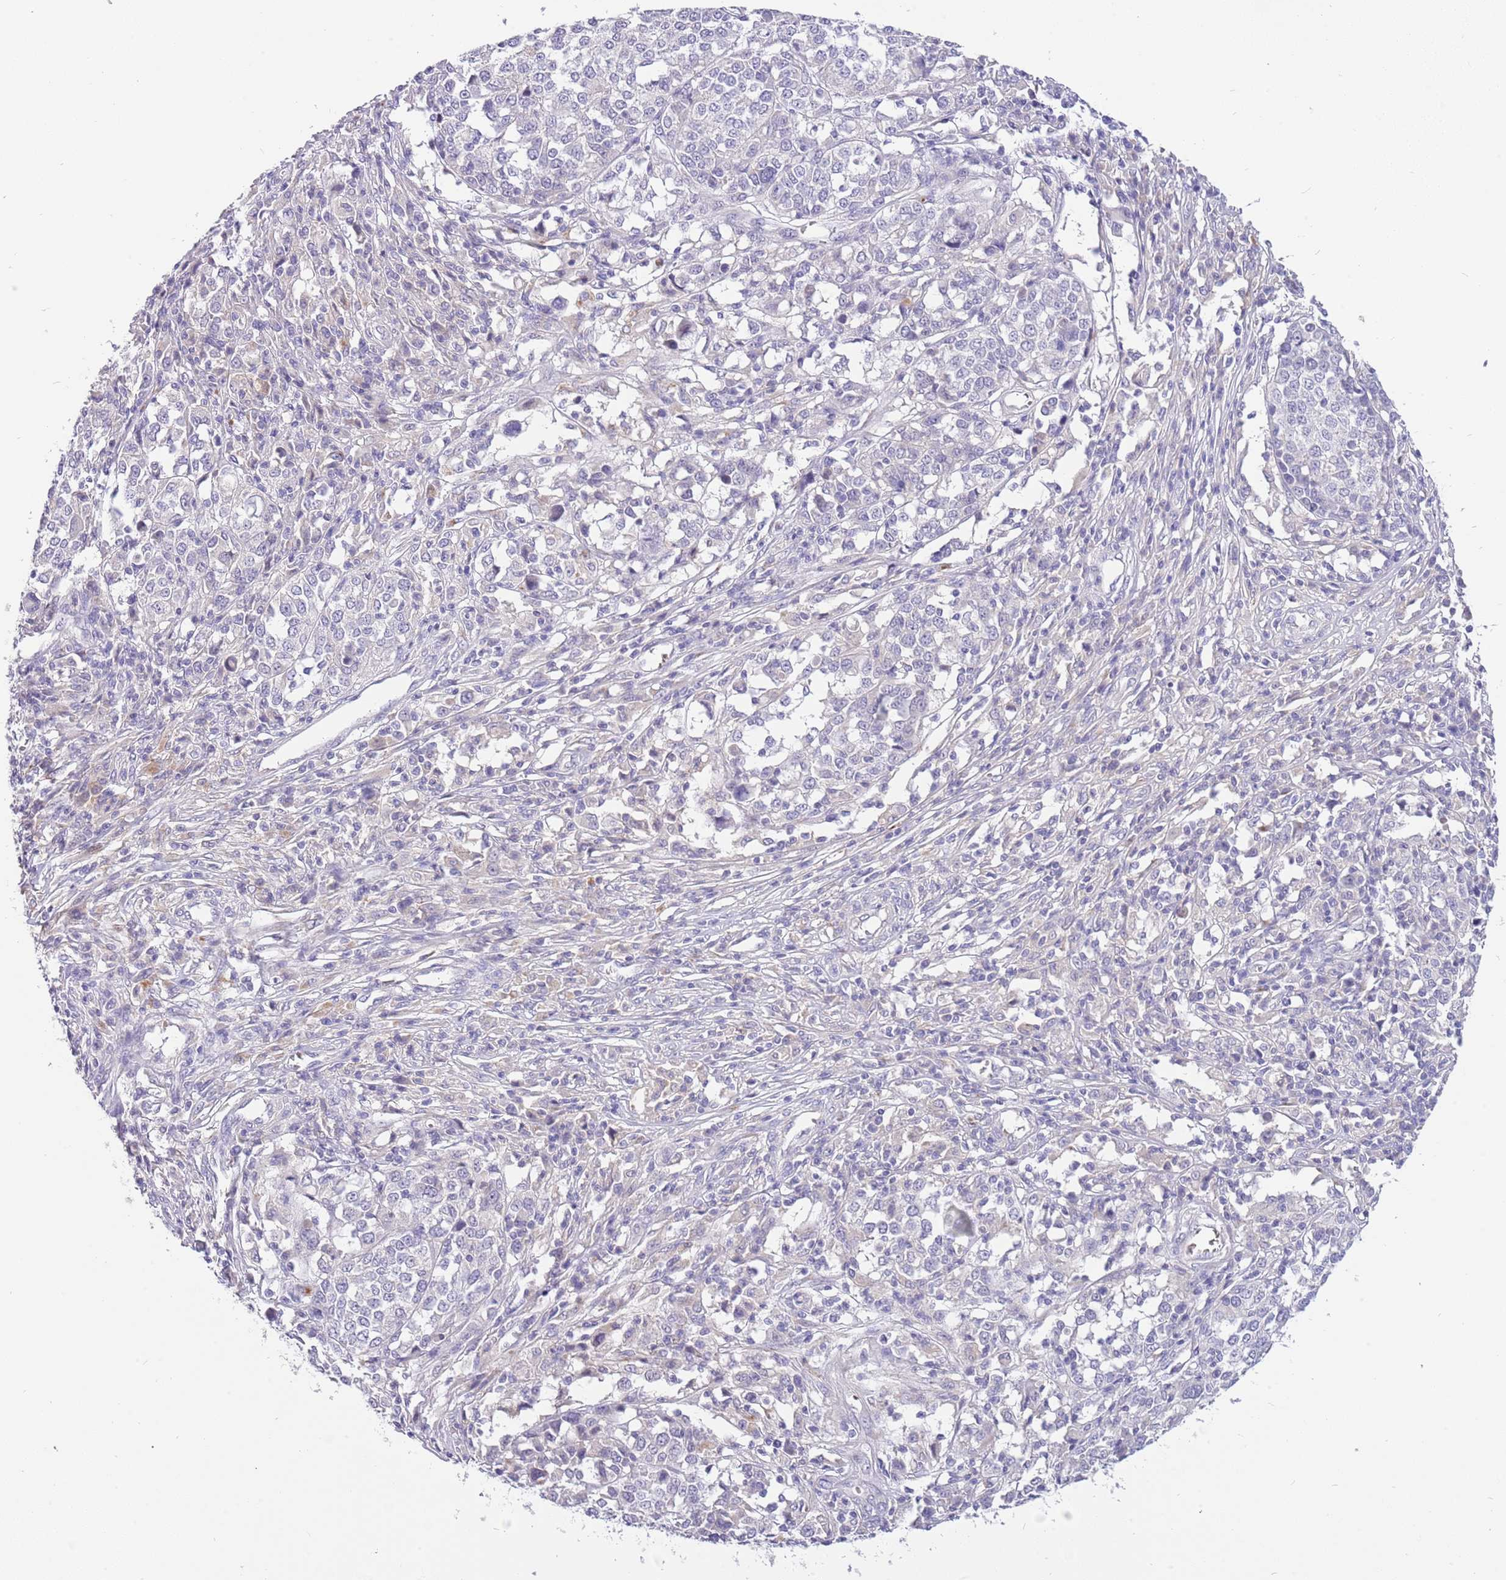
{"staining": {"intensity": "negative", "quantity": "none", "location": "none"}, "tissue": "melanoma", "cell_type": "Tumor cells", "image_type": "cancer", "snomed": [{"axis": "morphology", "description": "Malignant melanoma, Metastatic site"}, {"axis": "topography", "description": "Lymph node"}], "caption": "A high-resolution micrograph shows immunohistochemistry (IHC) staining of melanoma, which displays no significant expression in tumor cells.", "gene": "CFAP73", "patient": {"sex": "male", "age": 44}}